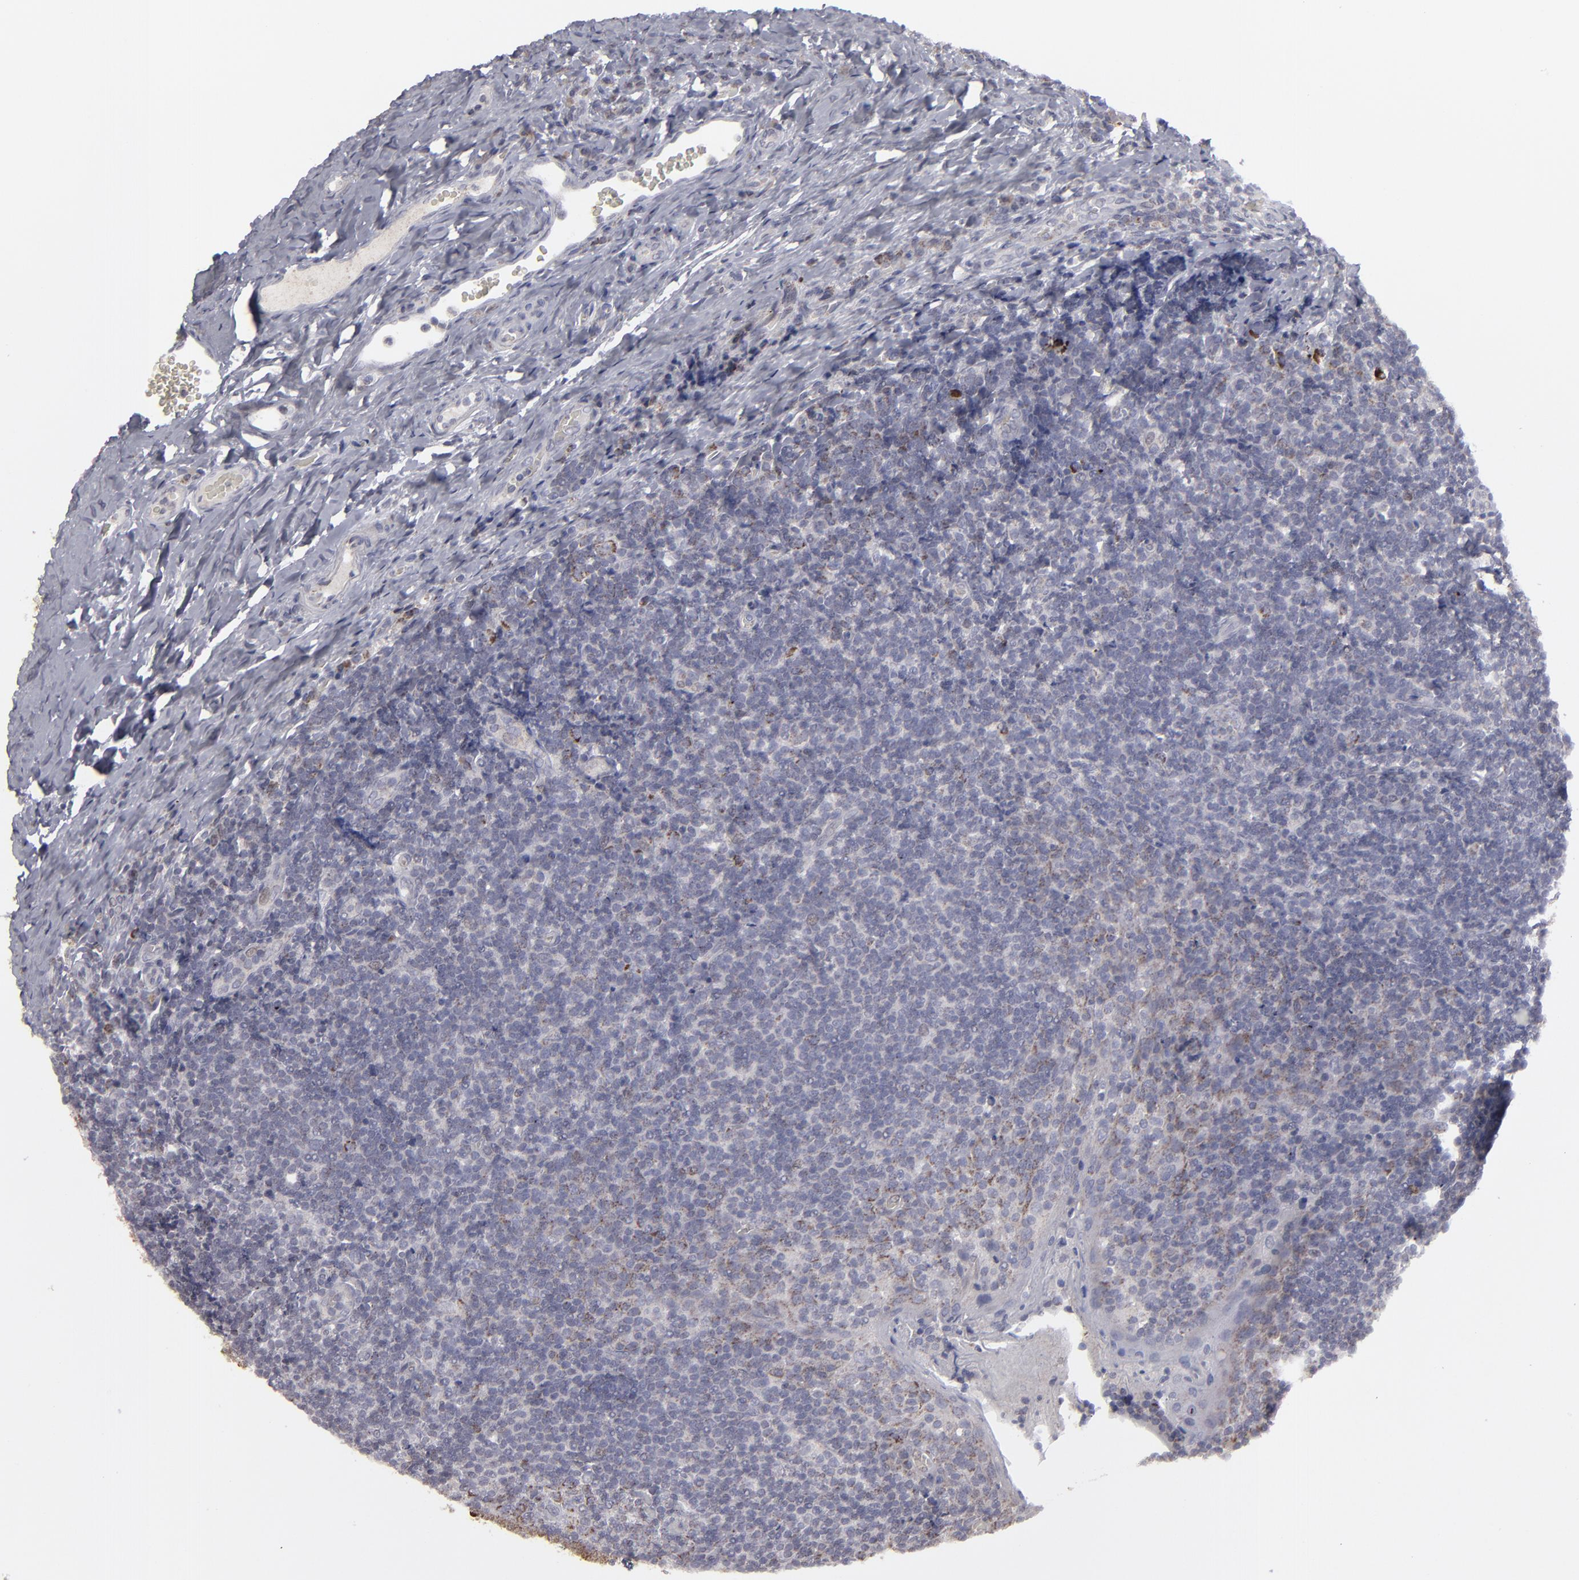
{"staining": {"intensity": "moderate", "quantity": "25%-75%", "location": "cytoplasmic/membranous"}, "tissue": "tonsil", "cell_type": "Germinal center cells", "image_type": "normal", "snomed": [{"axis": "morphology", "description": "Normal tissue, NOS"}, {"axis": "topography", "description": "Tonsil"}], "caption": "This histopathology image displays IHC staining of benign human tonsil, with medium moderate cytoplasmic/membranous expression in about 25%-75% of germinal center cells.", "gene": "MYOM2", "patient": {"sex": "male", "age": 31}}